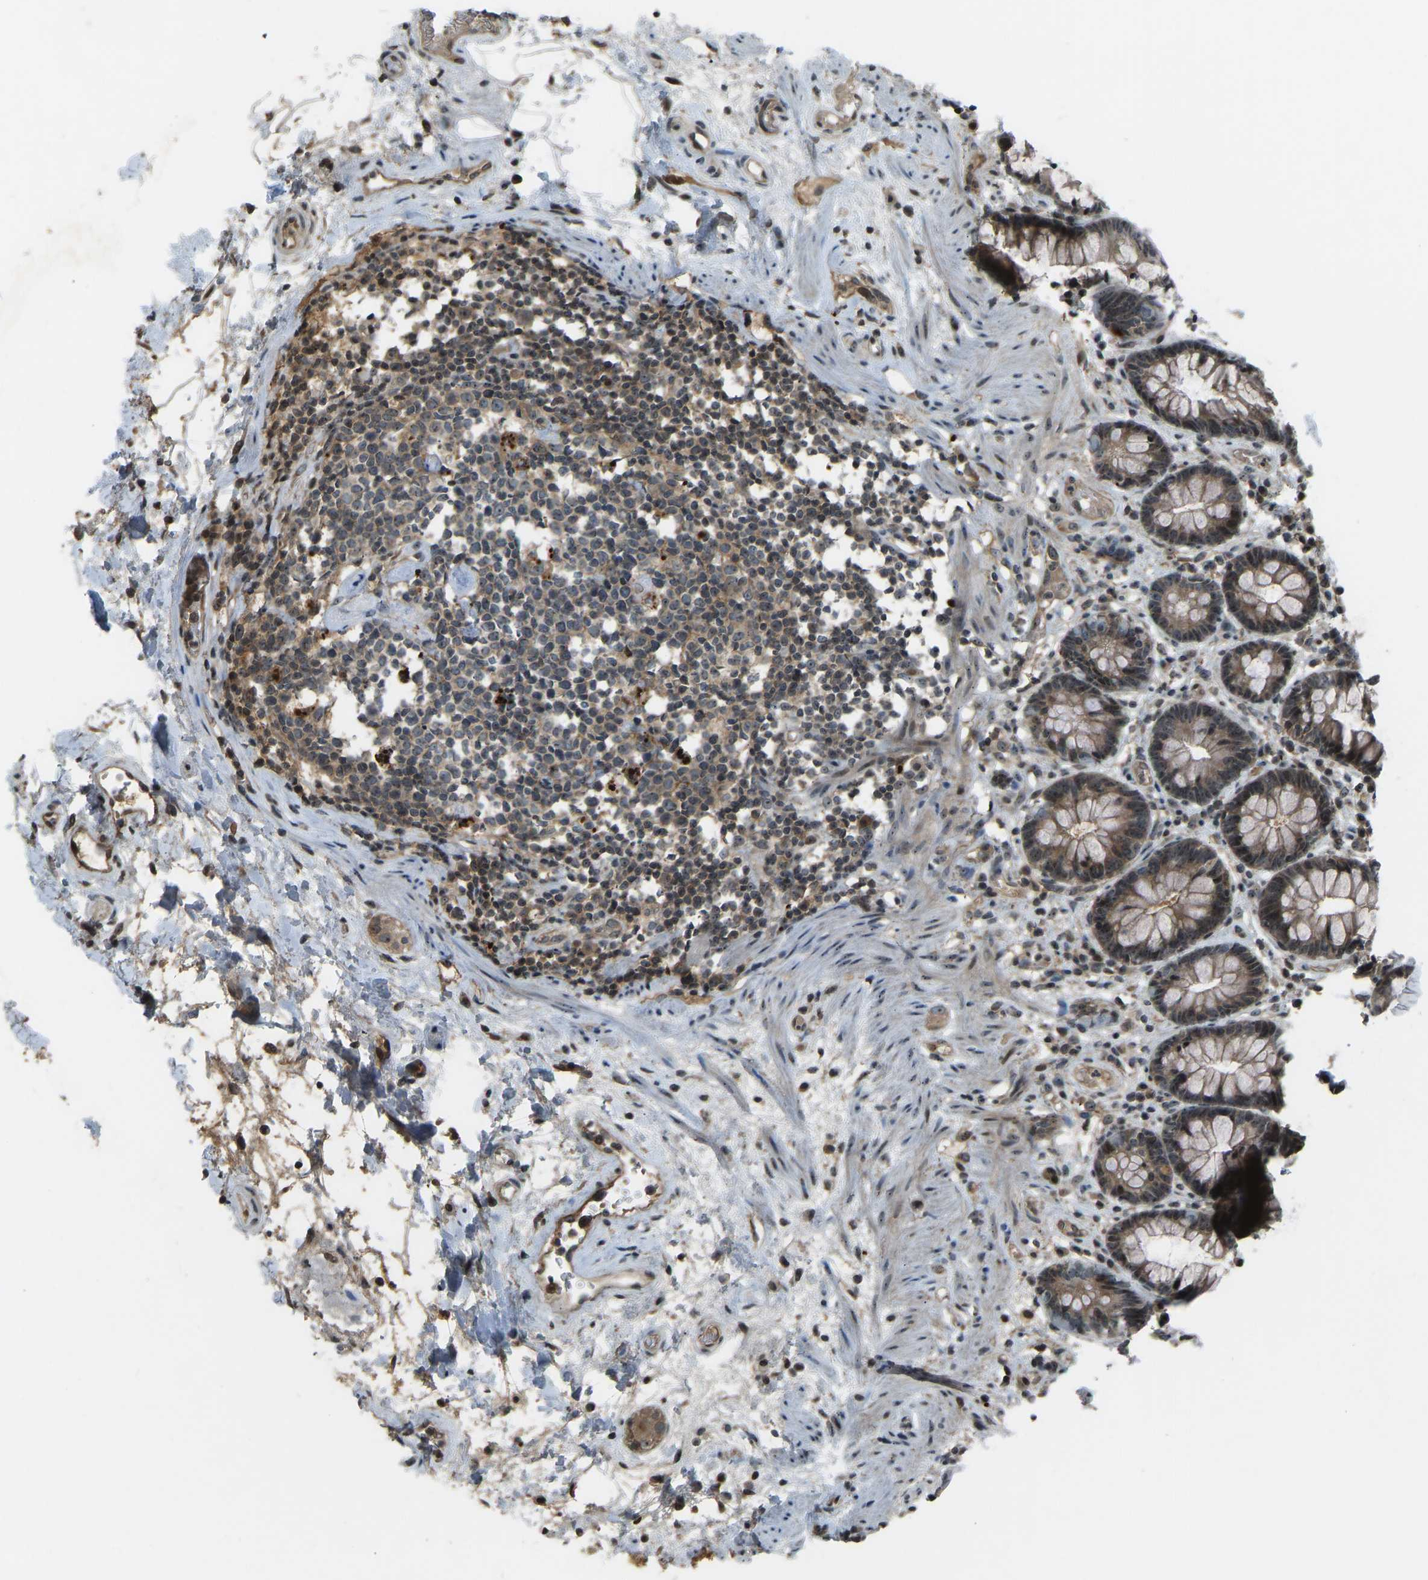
{"staining": {"intensity": "moderate", "quantity": ">75%", "location": "cytoplasmic/membranous,nuclear"}, "tissue": "rectum", "cell_type": "Glandular cells", "image_type": "normal", "snomed": [{"axis": "morphology", "description": "Normal tissue, NOS"}, {"axis": "topography", "description": "Rectum"}], "caption": "Immunohistochemical staining of normal human rectum reveals >75% levels of moderate cytoplasmic/membranous,nuclear protein positivity in approximately >75% of glandular cells. The protein is shown in brown color, while the nuclei are stained blue.", "gene": "SVOPL", "patient": {"sex": "male", "age": 64}}